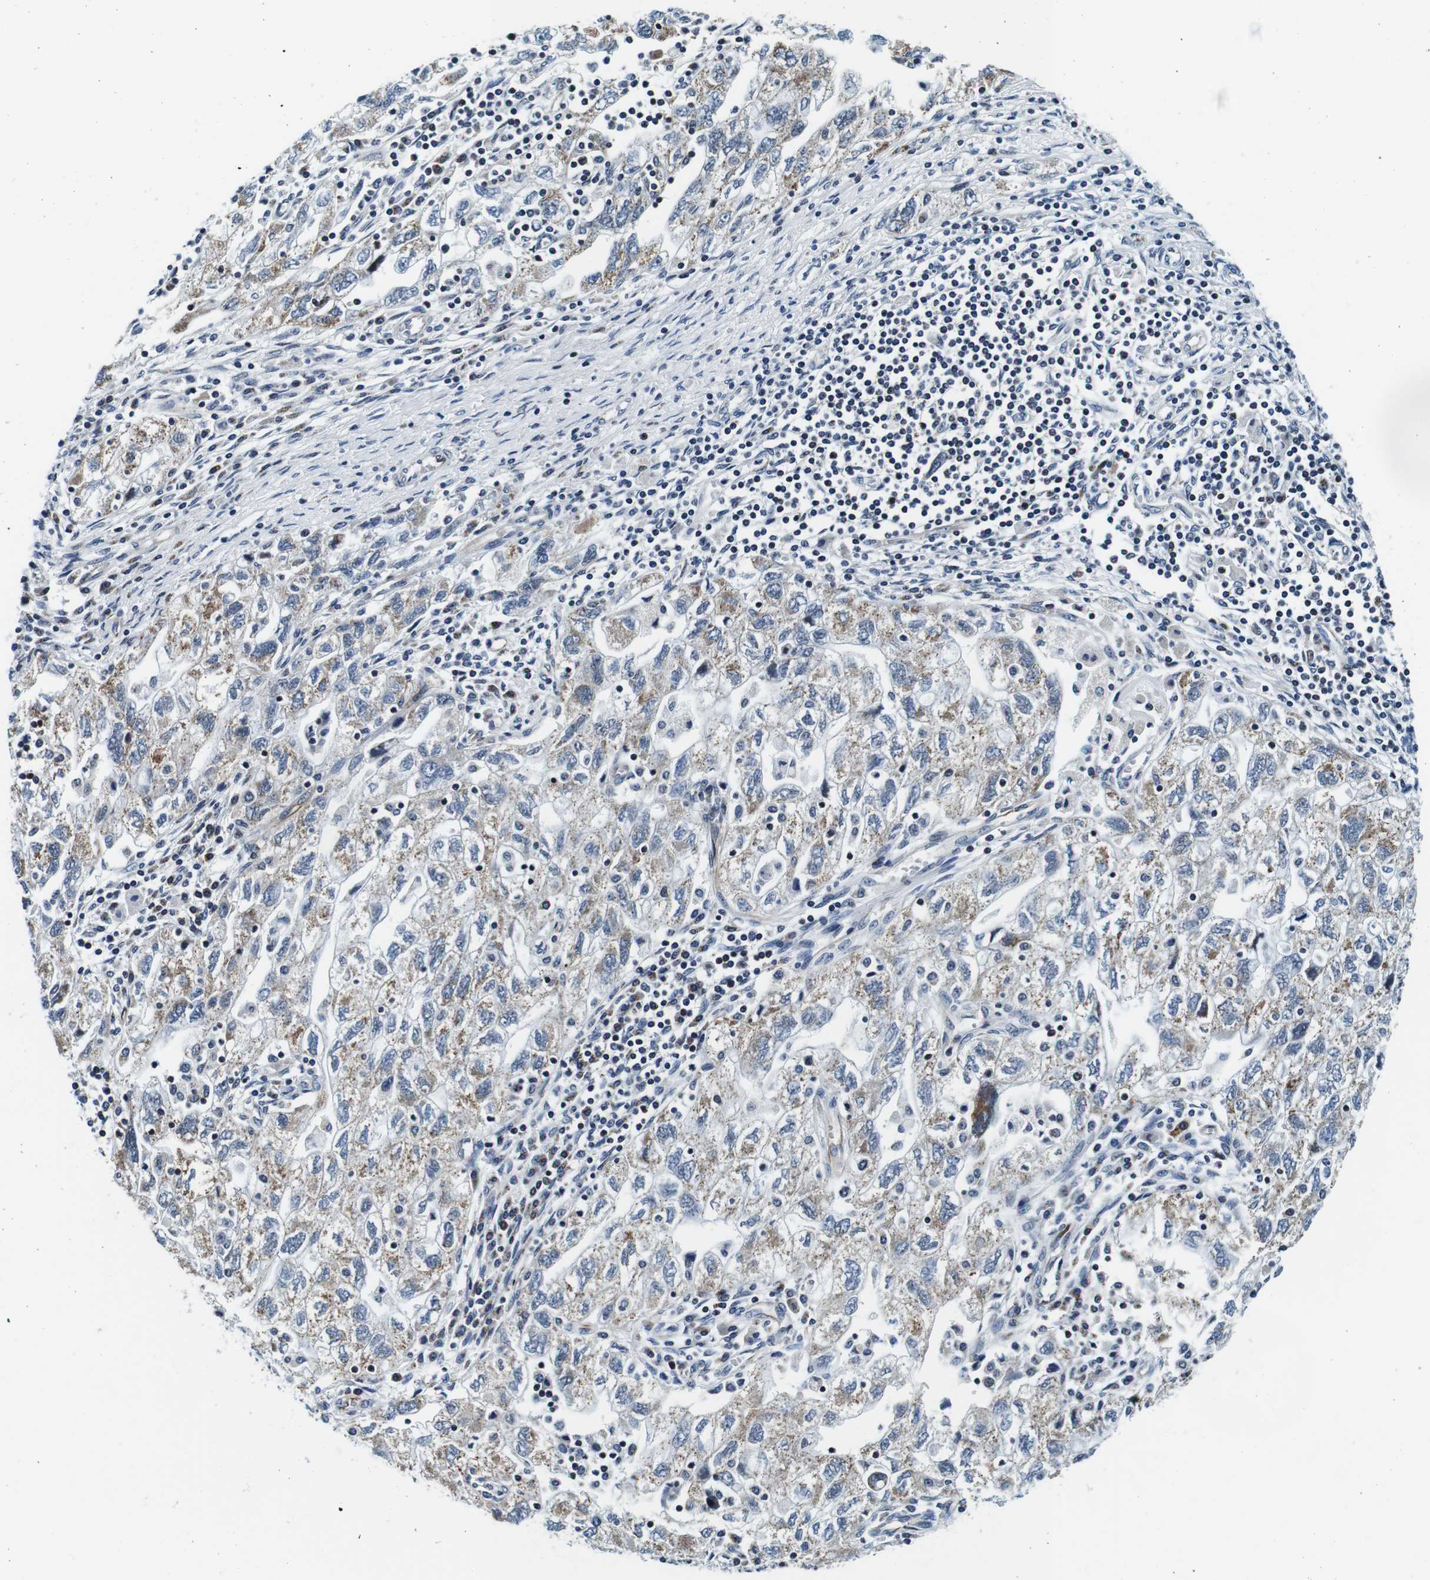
{"staining": {"intensity": "weak", "quantity": ">75%", "location": "cytoplasmic/membranous"}, "tissue": "ovarian cancer", "cell_type": "Tumor cells", "image_type": "cancer", "snomed": [{"axis": "morphology", "description": "Carcinoma, NOS"}, {"axis": "morphology", "description": "Cystadenocarcinoma, serous, NOS"}, {"axis": "topography", "description": "Ovary"}], "caption": "Immunohistochemistry (DAB (3,3'-diaminobenzidine)) staining of ovarian cancer reveals weak cytoplasmic/membranous protein expression in approximately >75% of tumor cells.", "gene": "FAR2", "patient": {"sex": "female", "age": 69}}